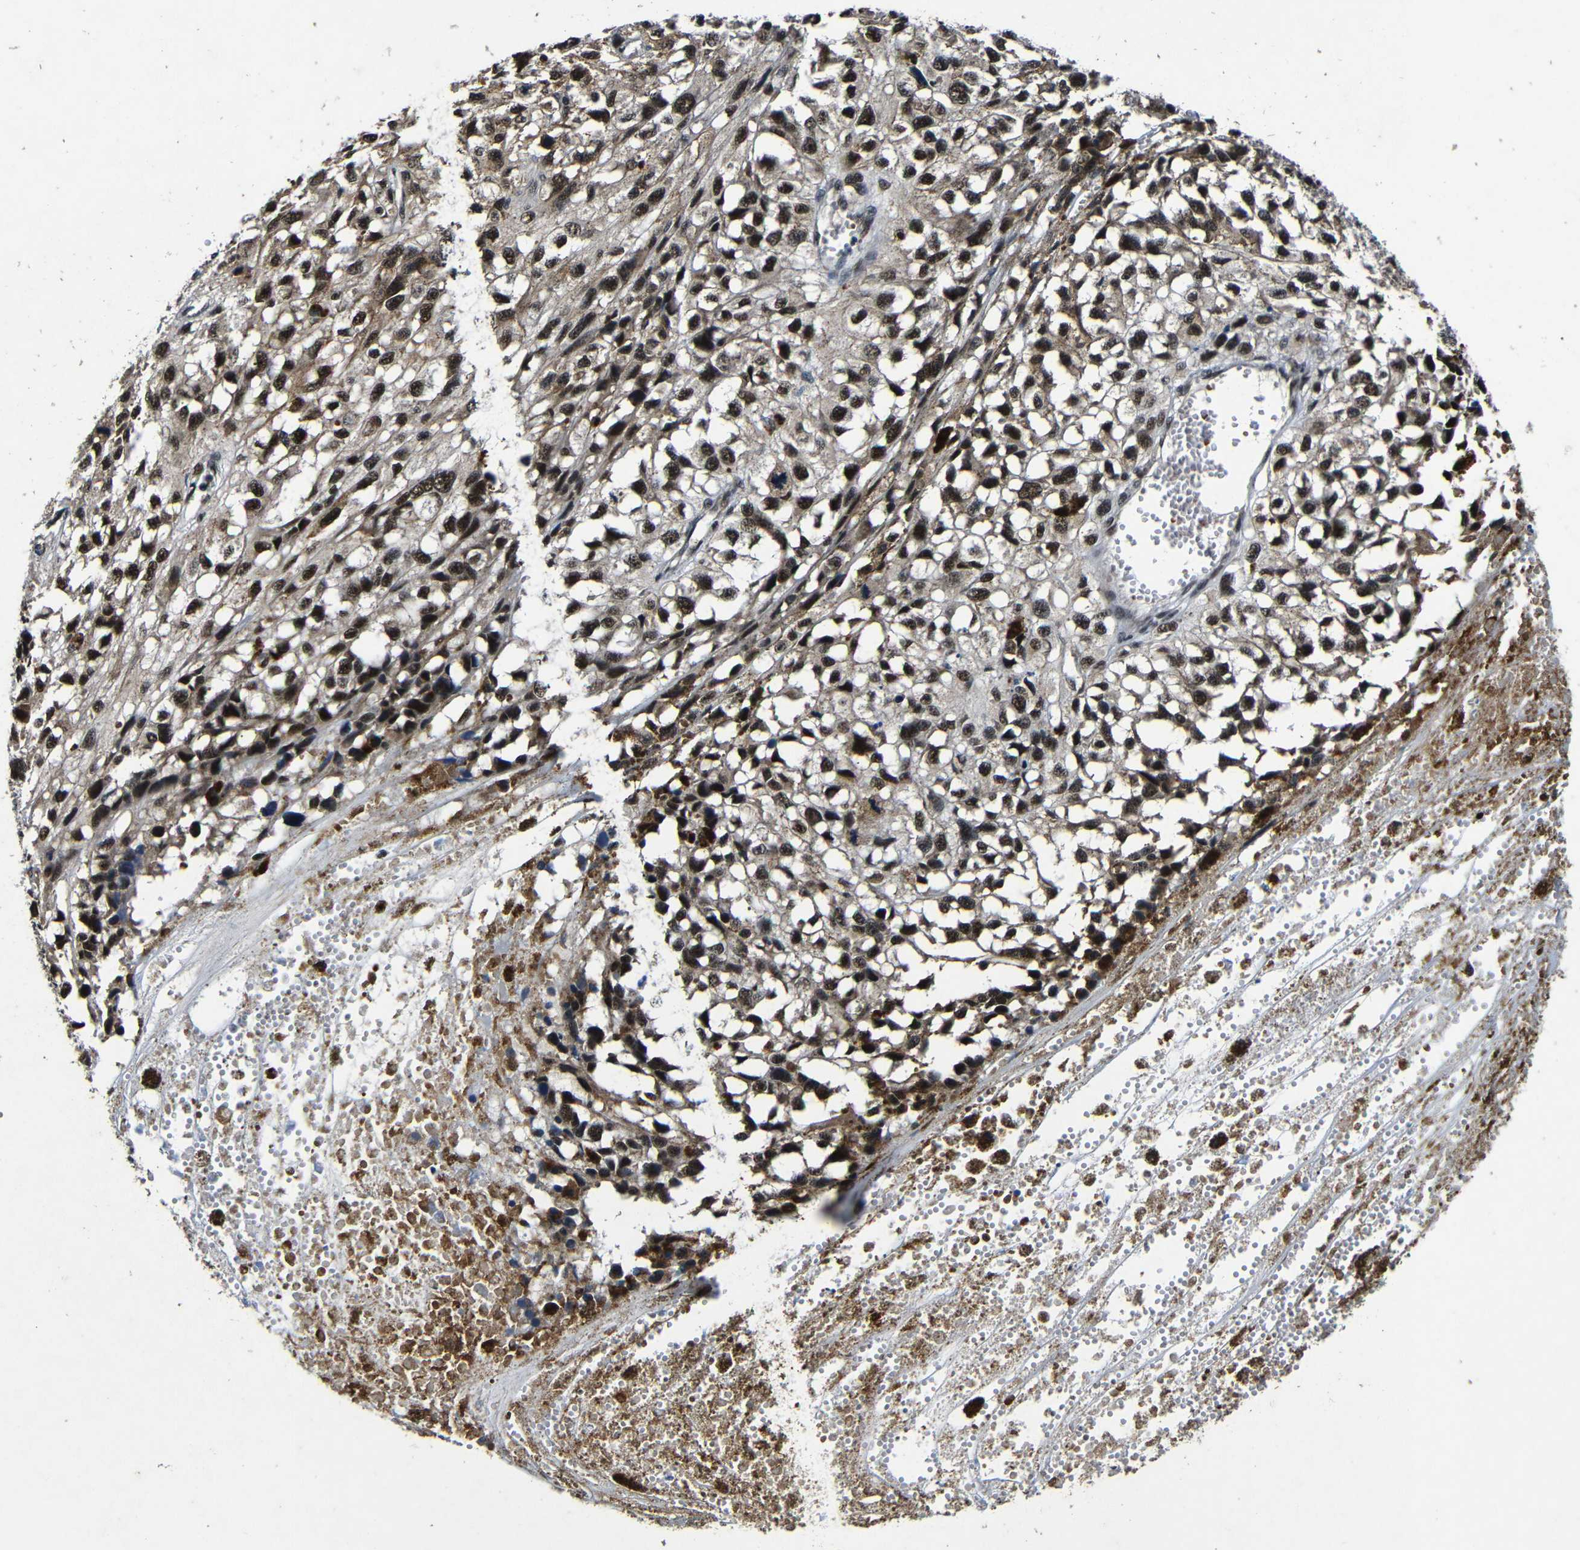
{"staining": {"intensity": "strong", "quantity": ">75%", "location": "cytoplasmic/membranous,nuclear"}, "tissue": "melanoma", "cell_type": "Tumor cells", "image_type": "cancer", "snomed": [{"axis": "morphology", "description": "Malignant melanoma, Metastatic site"}, {"axis": "topography", "description": "Lymph node"}], "caption": "Protein staining of malignant melanoma (metastatic site) tissue exhibits strong cytoplasmic/membranous and nuclear expression in about >75% of tumor cells.", "gene": "FOXD4", "patient": {"sex": "male", "age": 59}}